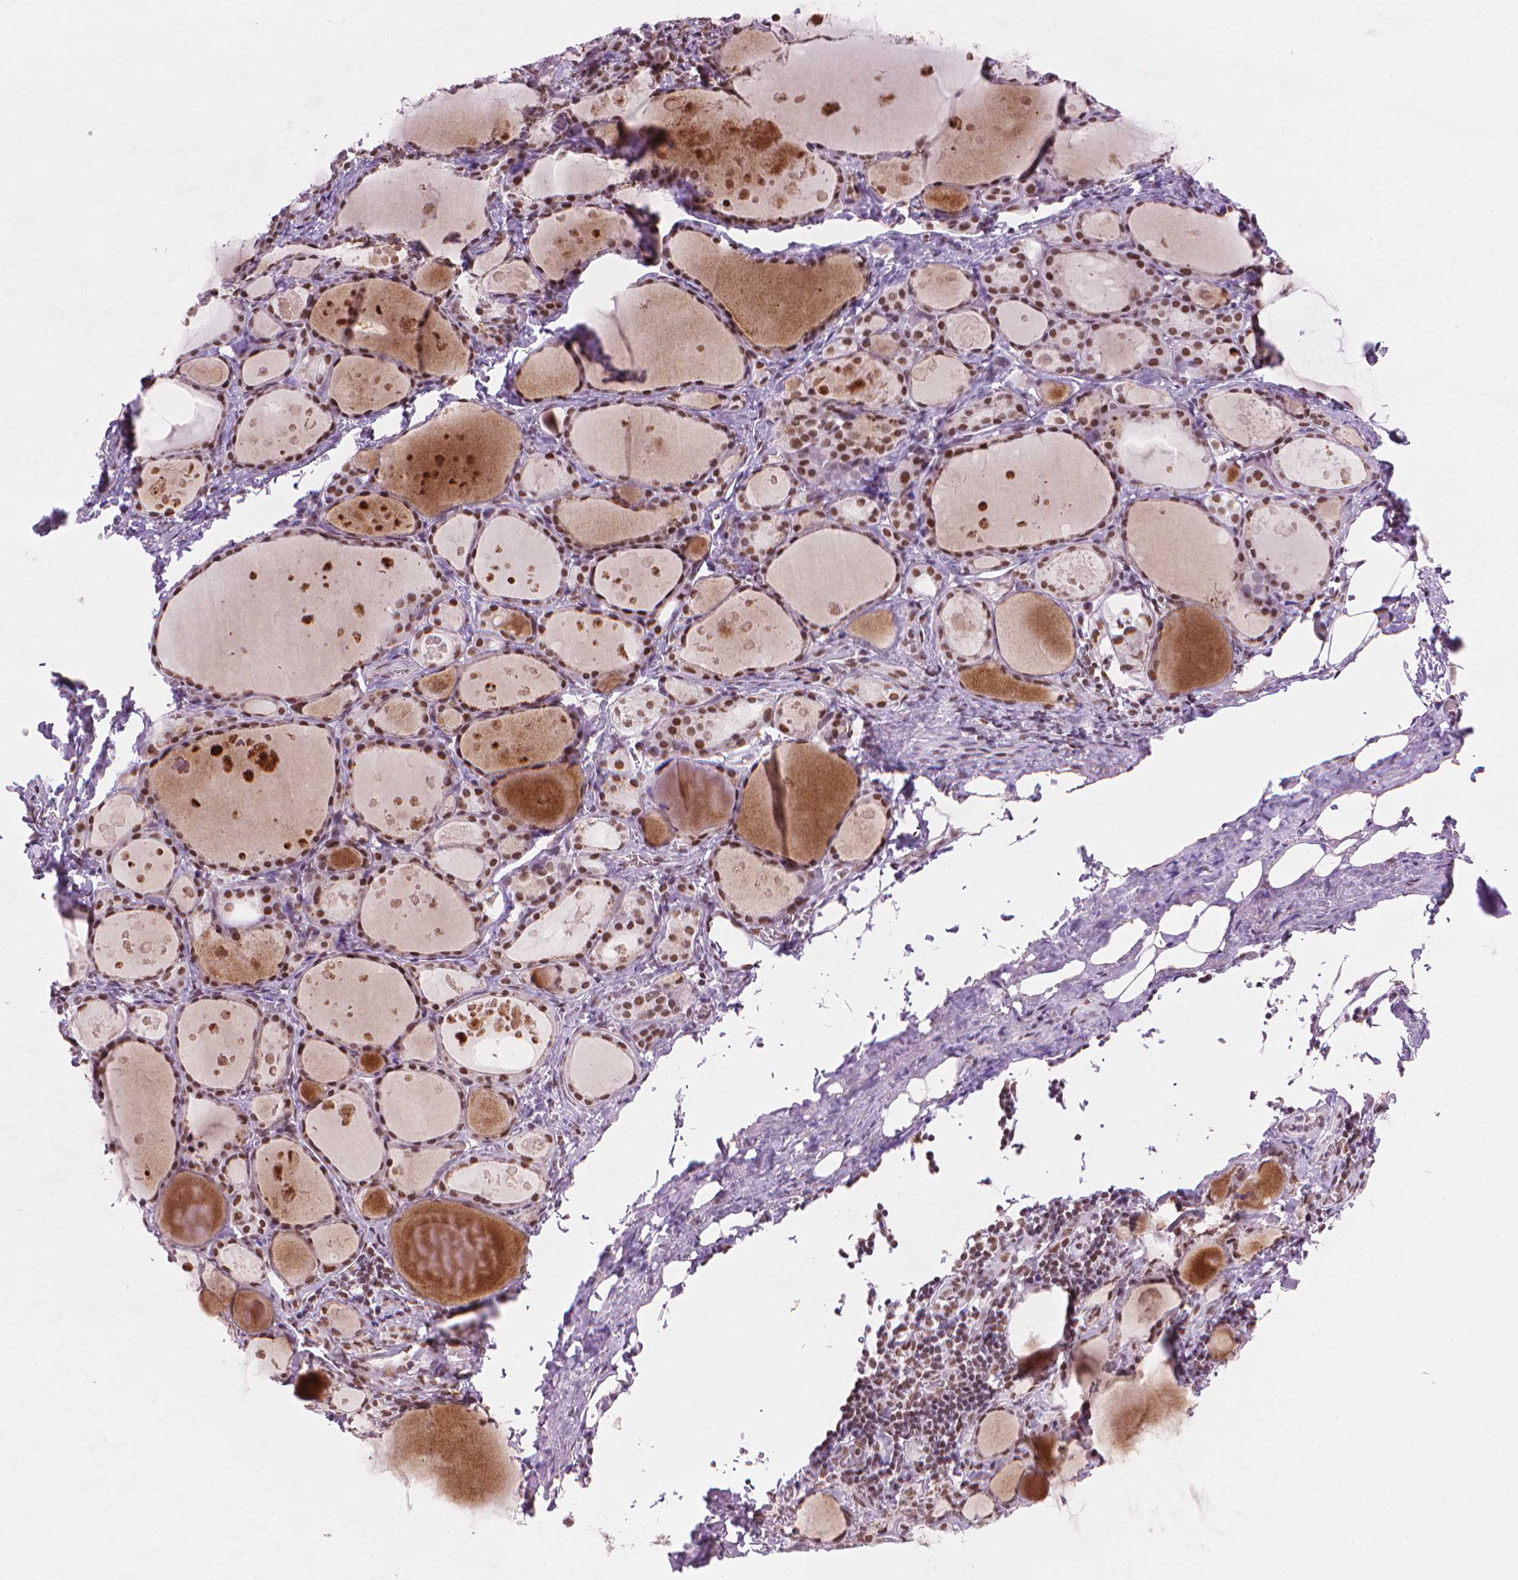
{"staining": {"intensity": "strong", "quantity": ">75%", "location": "nuclear"}, "tissue": "thyroid gland", "cell_type": "Glandular cells", "image_type": "normal", "snomed": [{"axis": "morphology", "description": "Normal tissue, NOS"}, {"axis": "topography", "description": "Thyroid gland"}], "caption": "Strong nuclear protein positivity is seen in approximately >75% of glandular cells in thyroid gland. The staining was performed using DAB (3,3'-diaminobenzidine) to visualize the protein expression in brown, while the nuclei were stained in blue with hematoxylin (Magnification: 20x).", "gene": "RPA4", "patient": {"sex": "male", "age": 68}}